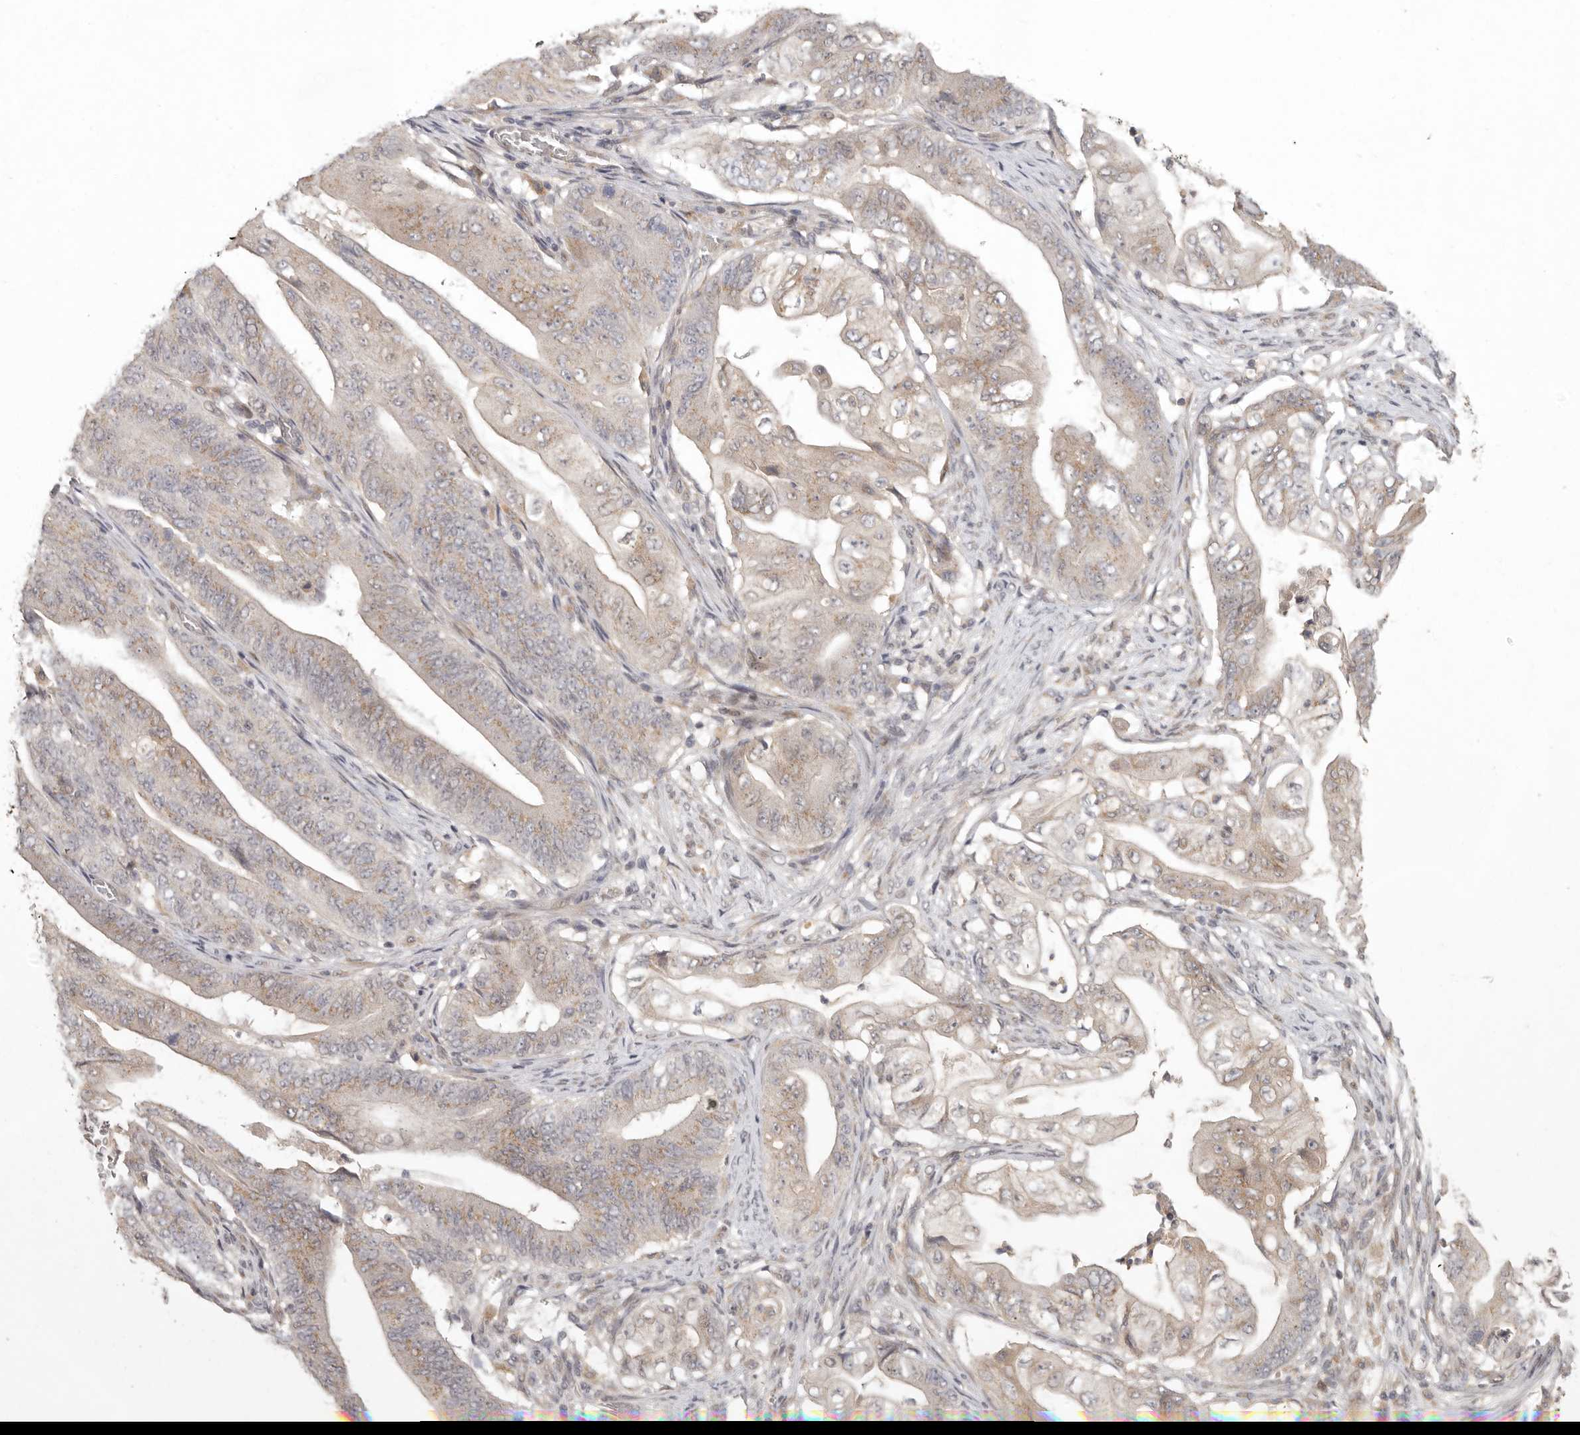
{"staining": {"intensity": "weak", "quantity": ">75%", "location": "cytoplasmic/membranous"}, "tissue": "stomach cancer", "cell_type": "Tumor cells", "image_type": "cancer", "snomed": [{"axis": "morphology", "description": "Adenocarcinoma, NOS"}, {"axis": "topography", "description": "Stomach"}], "caption": "Protein staining shows weak cytoplasmic/membranous positivity in approximately >75% of tumor cells in stomach cancer (adenocarcinoma).", "gene": "LRRC75A", "patient": {"sex": "female", "age": 73}}